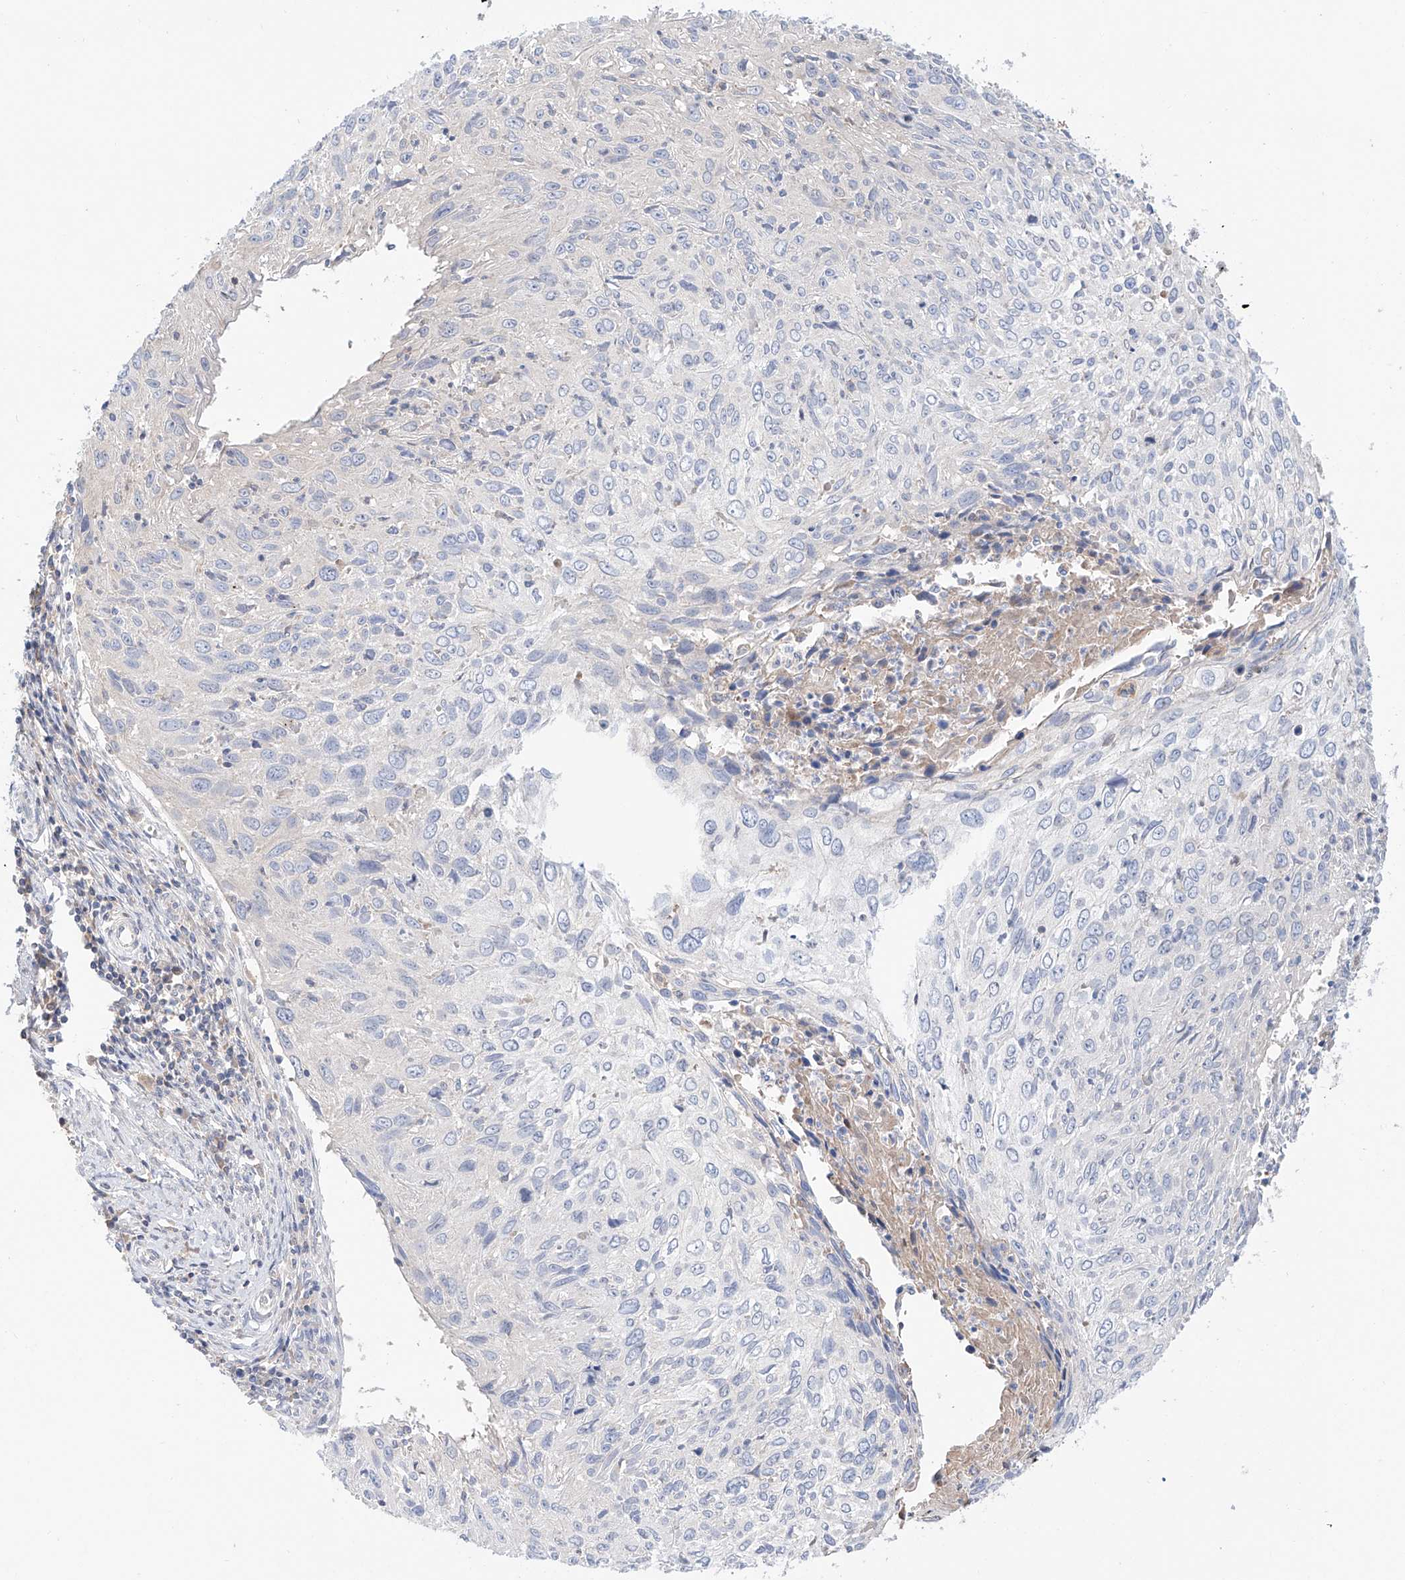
{"staining": {"intensity": "negative", "quantity": "none", "location": "none"}, "tissue": "cervical cancer", "cell_type": "Tumor cells", "image_type": "cancer", "snomed": [{"axis": "morphology", "description": "Squamous cell carcinoma, NOS"}, {"axis": "topography", "description": "Cervix"}], "caption": "Immunohistochemistry micrograph of neoplastic tissue: human cervical cancer stained with DAB shows no significant protein staining in tumor cells.", "gene": "PGGT1B", "patient": {"sex": "female", "age": 51}}